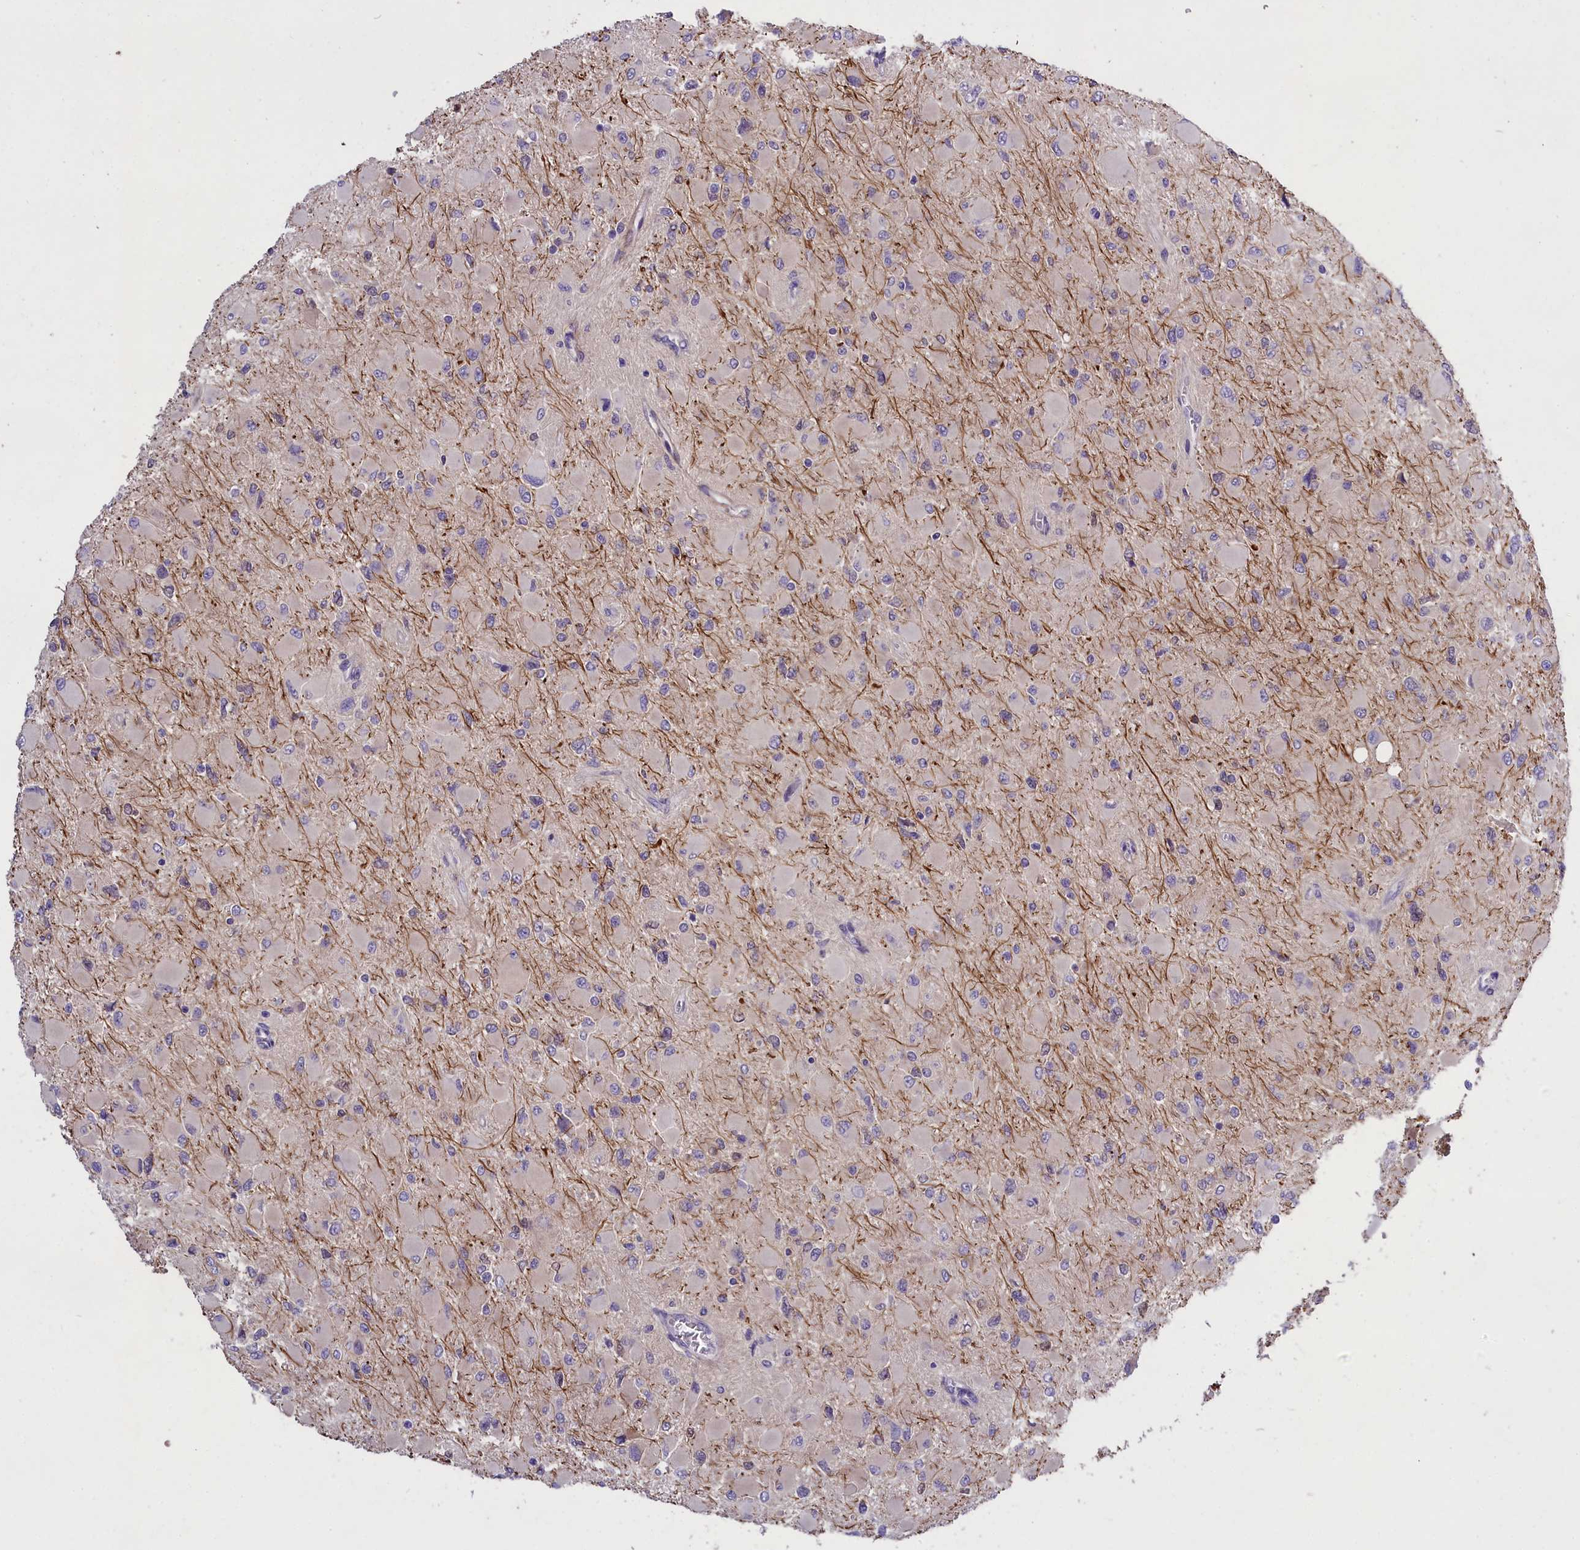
{"staining": {"intensity": "negative", "quantity": "none", "location": "none"}, "tissue": "glioma", "cell_type": "Tumor cells", "image_type": "cancer", "snomed": [{"axis": "morphology", "description": "Glioma, malignant, High grade"}, {"axis": "topography", "description": "Cerebral cortex"}], "caption": "High power microscopy histopathology image of an IHC histopathology image of glioma, revealing no significant expression in tumor cells. Nuclei are stained in blue.", "gene": "ENPP6", "patient": {"sex": "female", "age": 36}}